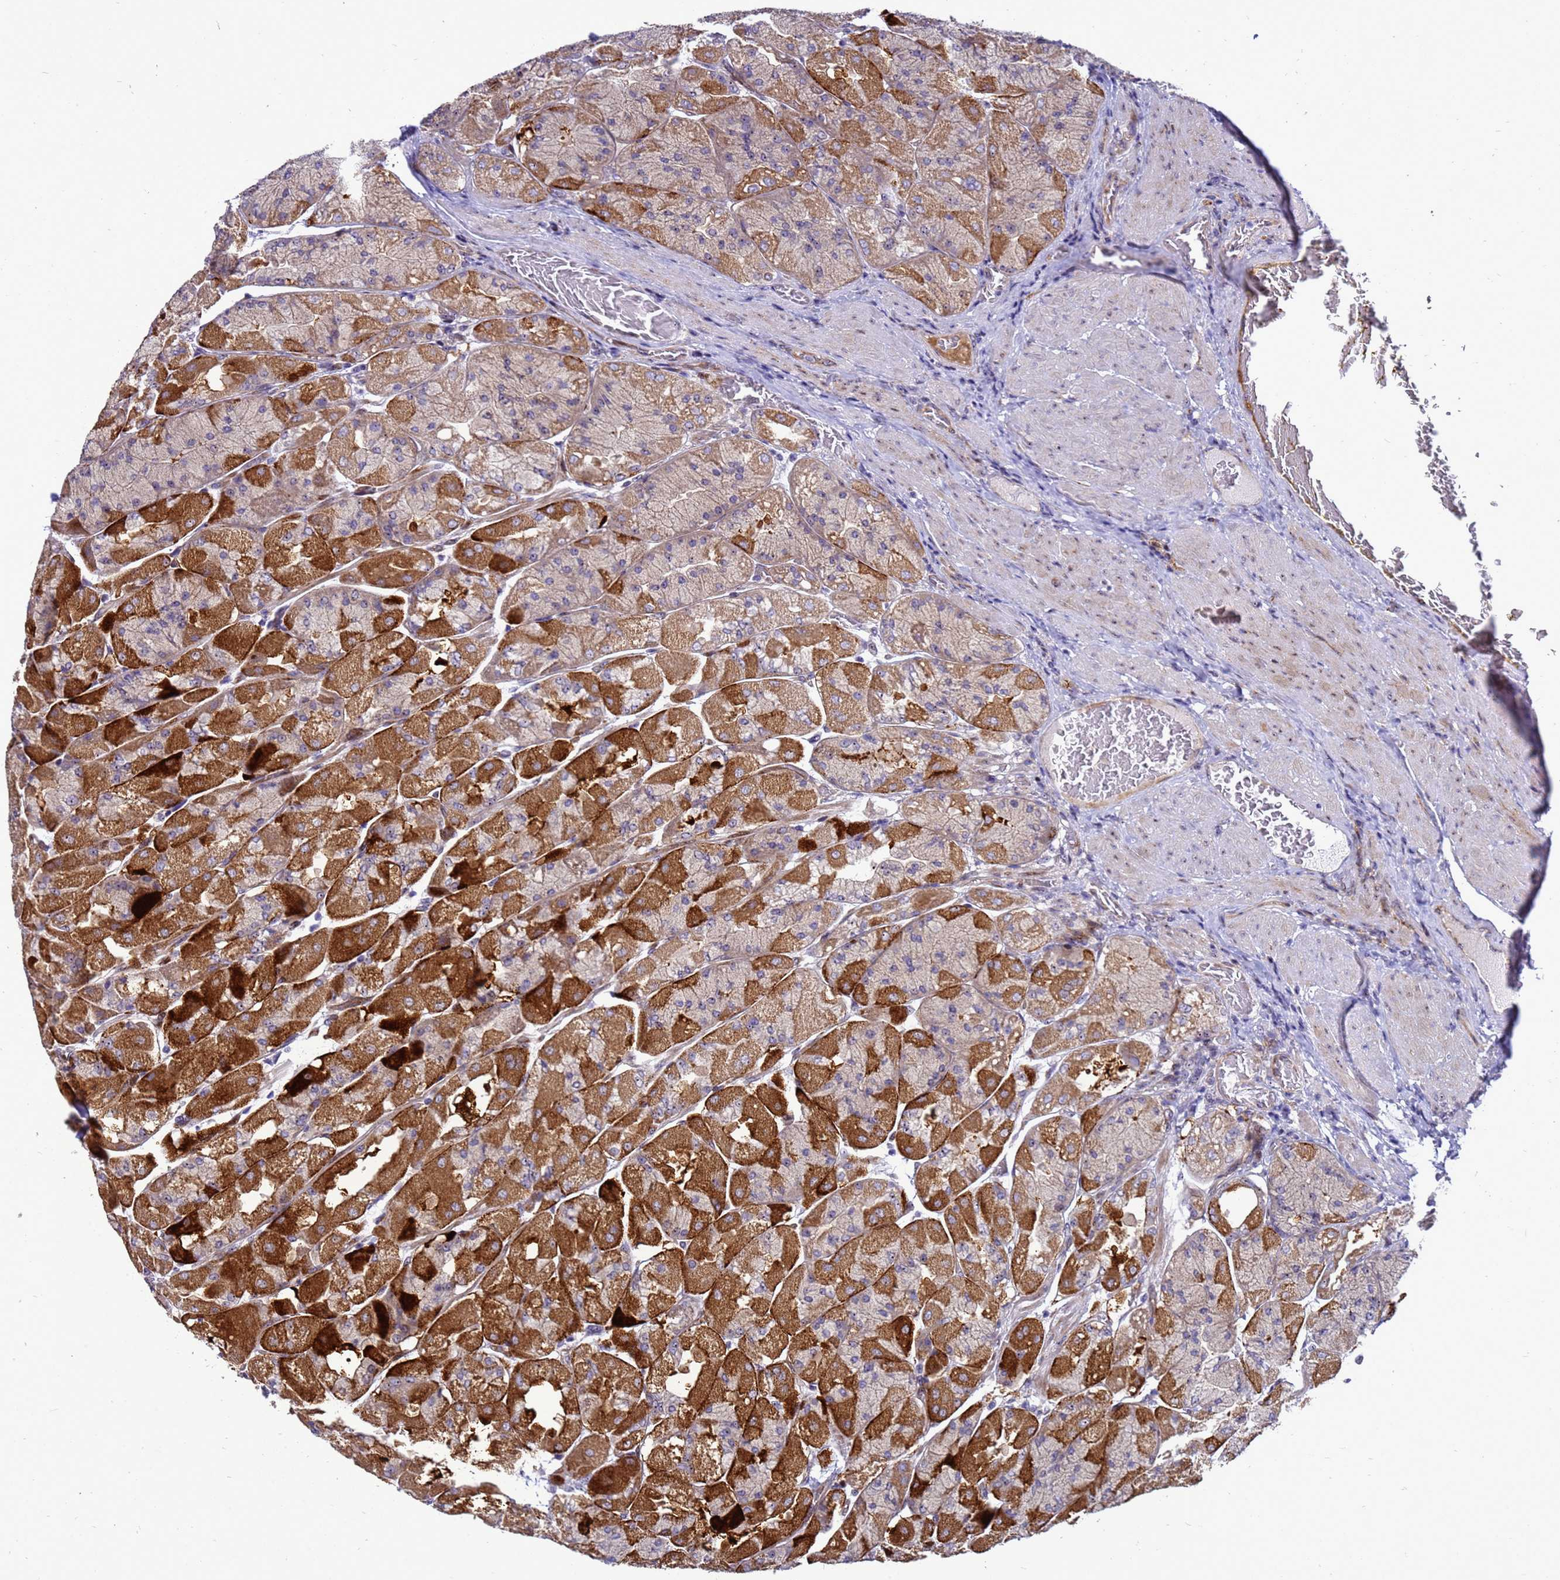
{"staining": {"intensity": "strong", "quantity": "25%-75%", "location": "cytoplasmic/membranous"}, "tissue": "stomach", "cell_type": "Glandular cells", "image_type": "normal", "snomed": [{"axis": "morphology", "description": "Normal tissue, NOS"}, {"axis": "topography", "description": "Stomach"}], "caption": "Immunohistochemistry (IHC) (DAB) staining of benign human stomach displays strong cytoplasmic/membranous protein staining in approximately 25%-75% of glandular cells.", "gene": "RSPO1", "patient": {"sex": "female", "age": 61}}